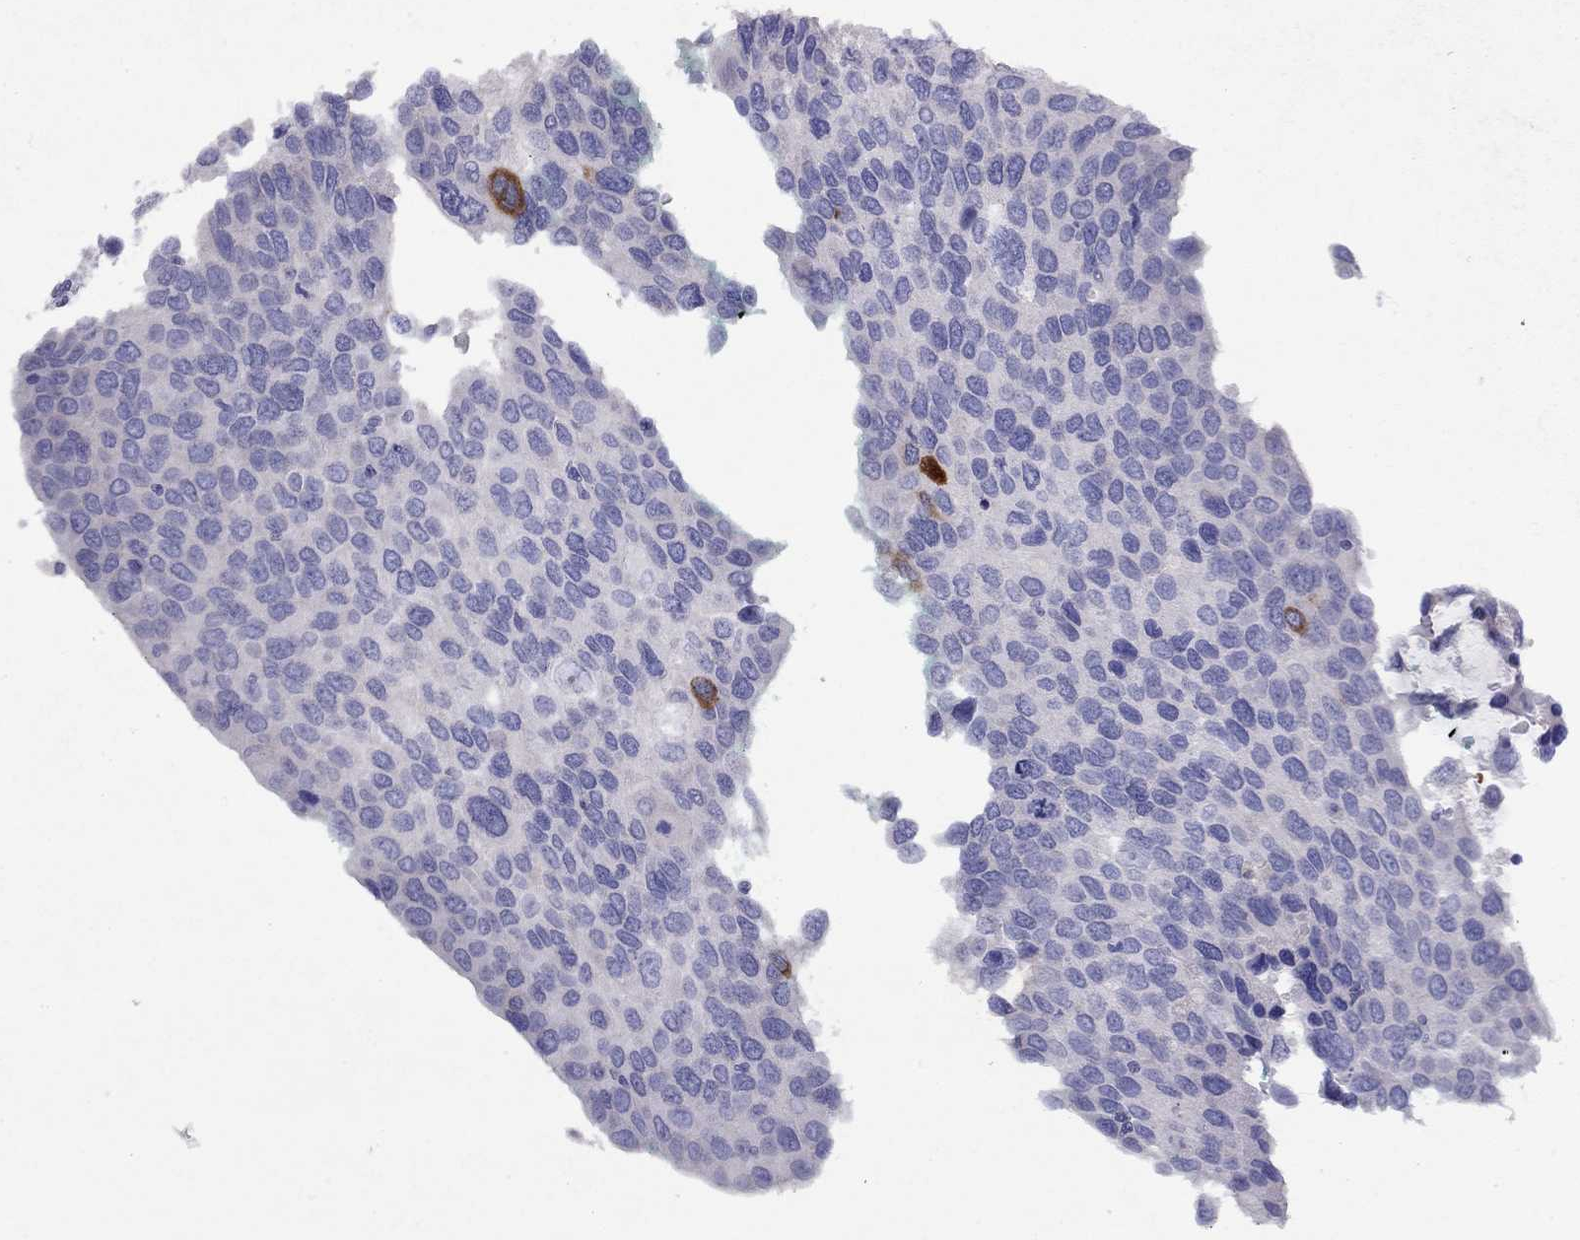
{"staining": {"intensity": "strong", "quantity": "<25%", "location": "cytoplasmic/membranous"}, "tissue": "testis cancer", "cell_type": "Tumor cells", "image_type": "cancer", "snomed": [{"axis": "morphology", "description": "Seminoma, NOS"}, {"axis": "topography", "description": "Testis"}], "caption": "About <25% of tumor cells in human testis seminoma show strong cytoplasmic/membranous protein staining as visualized by brown immunohistochemical staining.", "gene": "GNAT3", "patient": {"sex": "male", "age": 37}}